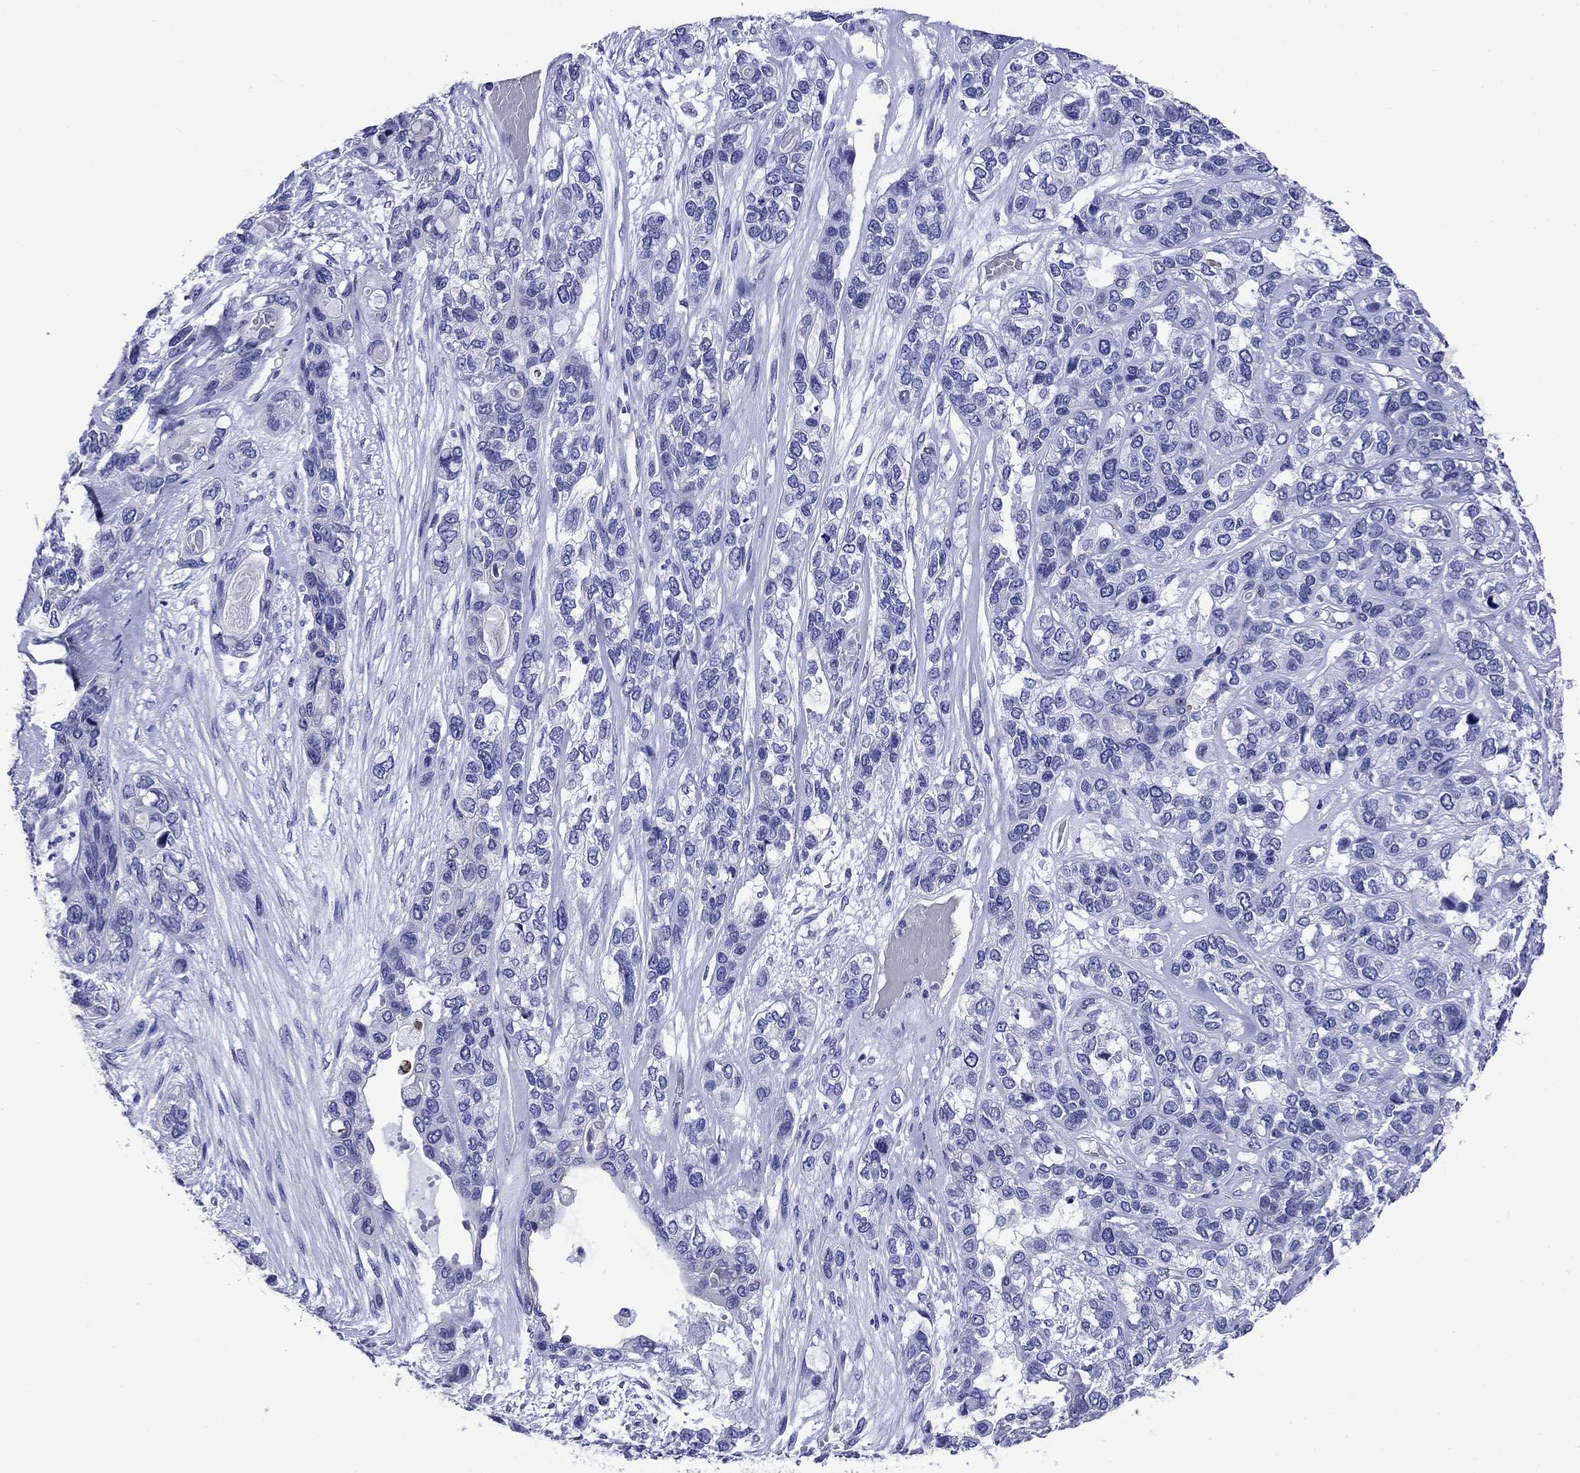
{"staining": {"intensity": "negative", "quantity": "none", "location": "none"}, "tissue": "lung cancer", "cell_type": "Tumor cells", "image_type": "cancer", "snomed": [{"axis": "morphology", "description": "Squamous cell carcinoma, NOS"}, {"axis": "topography", "description": "Lung"}], "caption": "Immunohistochemical staining of squamous cell carcinoma (lung) shows no significant staining in tumor cells.", "gene": "SLC1A2", "patient": {"sex": "female", "age": 70}}